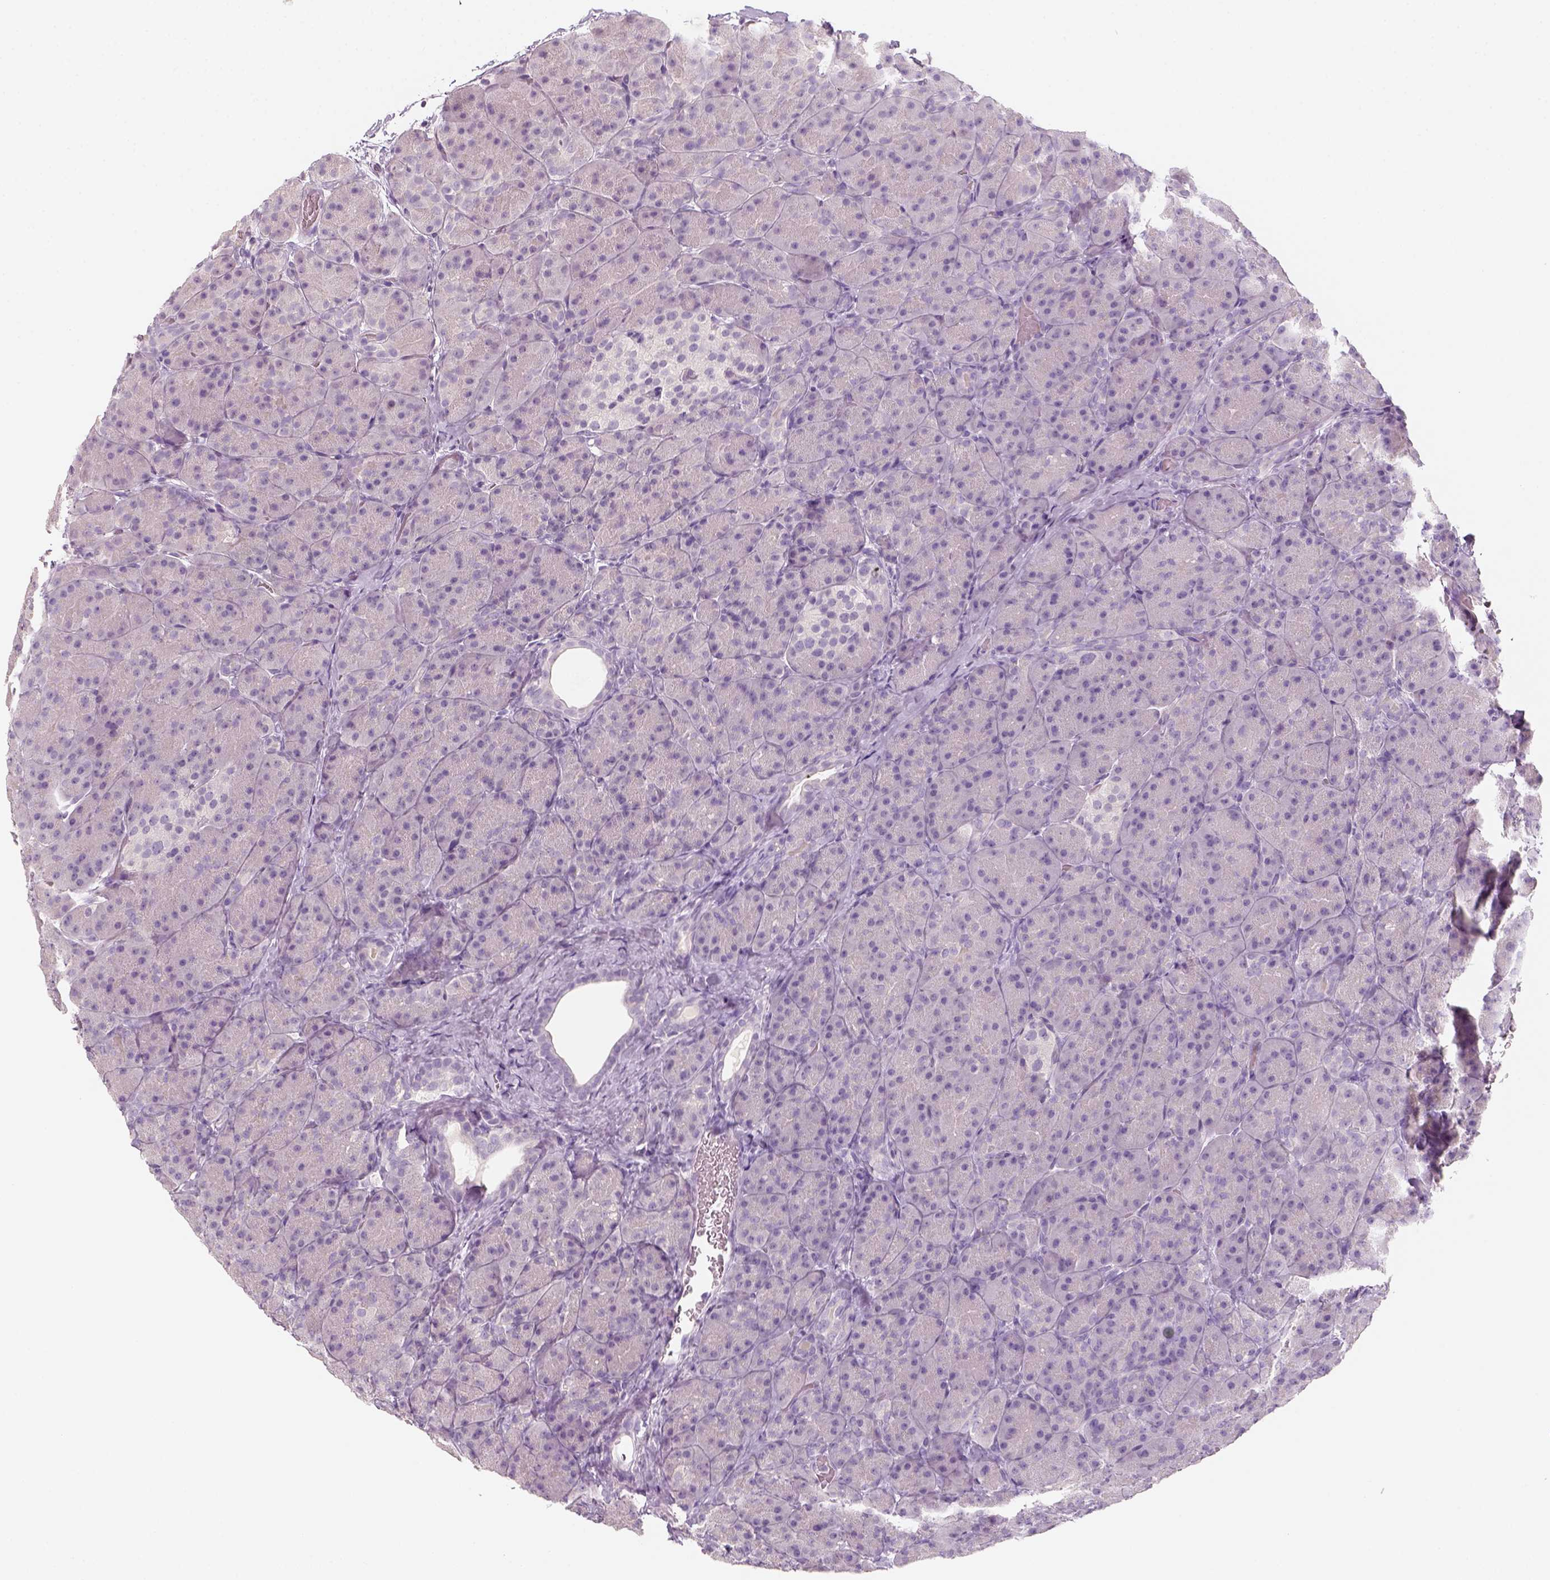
{"staining": {"intensity": "negative", "quantity": "none", "location": "none"}, "tissue": "pancreas", "cell_type": "Exocrine glandular cells", "image_type": "normal", "snomed": [{"axis": "morphology", "description": "Normal tissue, NOS"}, {"axis": "topography", "description": "Pancreas"}], "caption": "IHC of normal pancreas shows no expression in exocrine glandular cells.", "gene": "KRT25", "patient": {"sex": "male", "age": 57}}